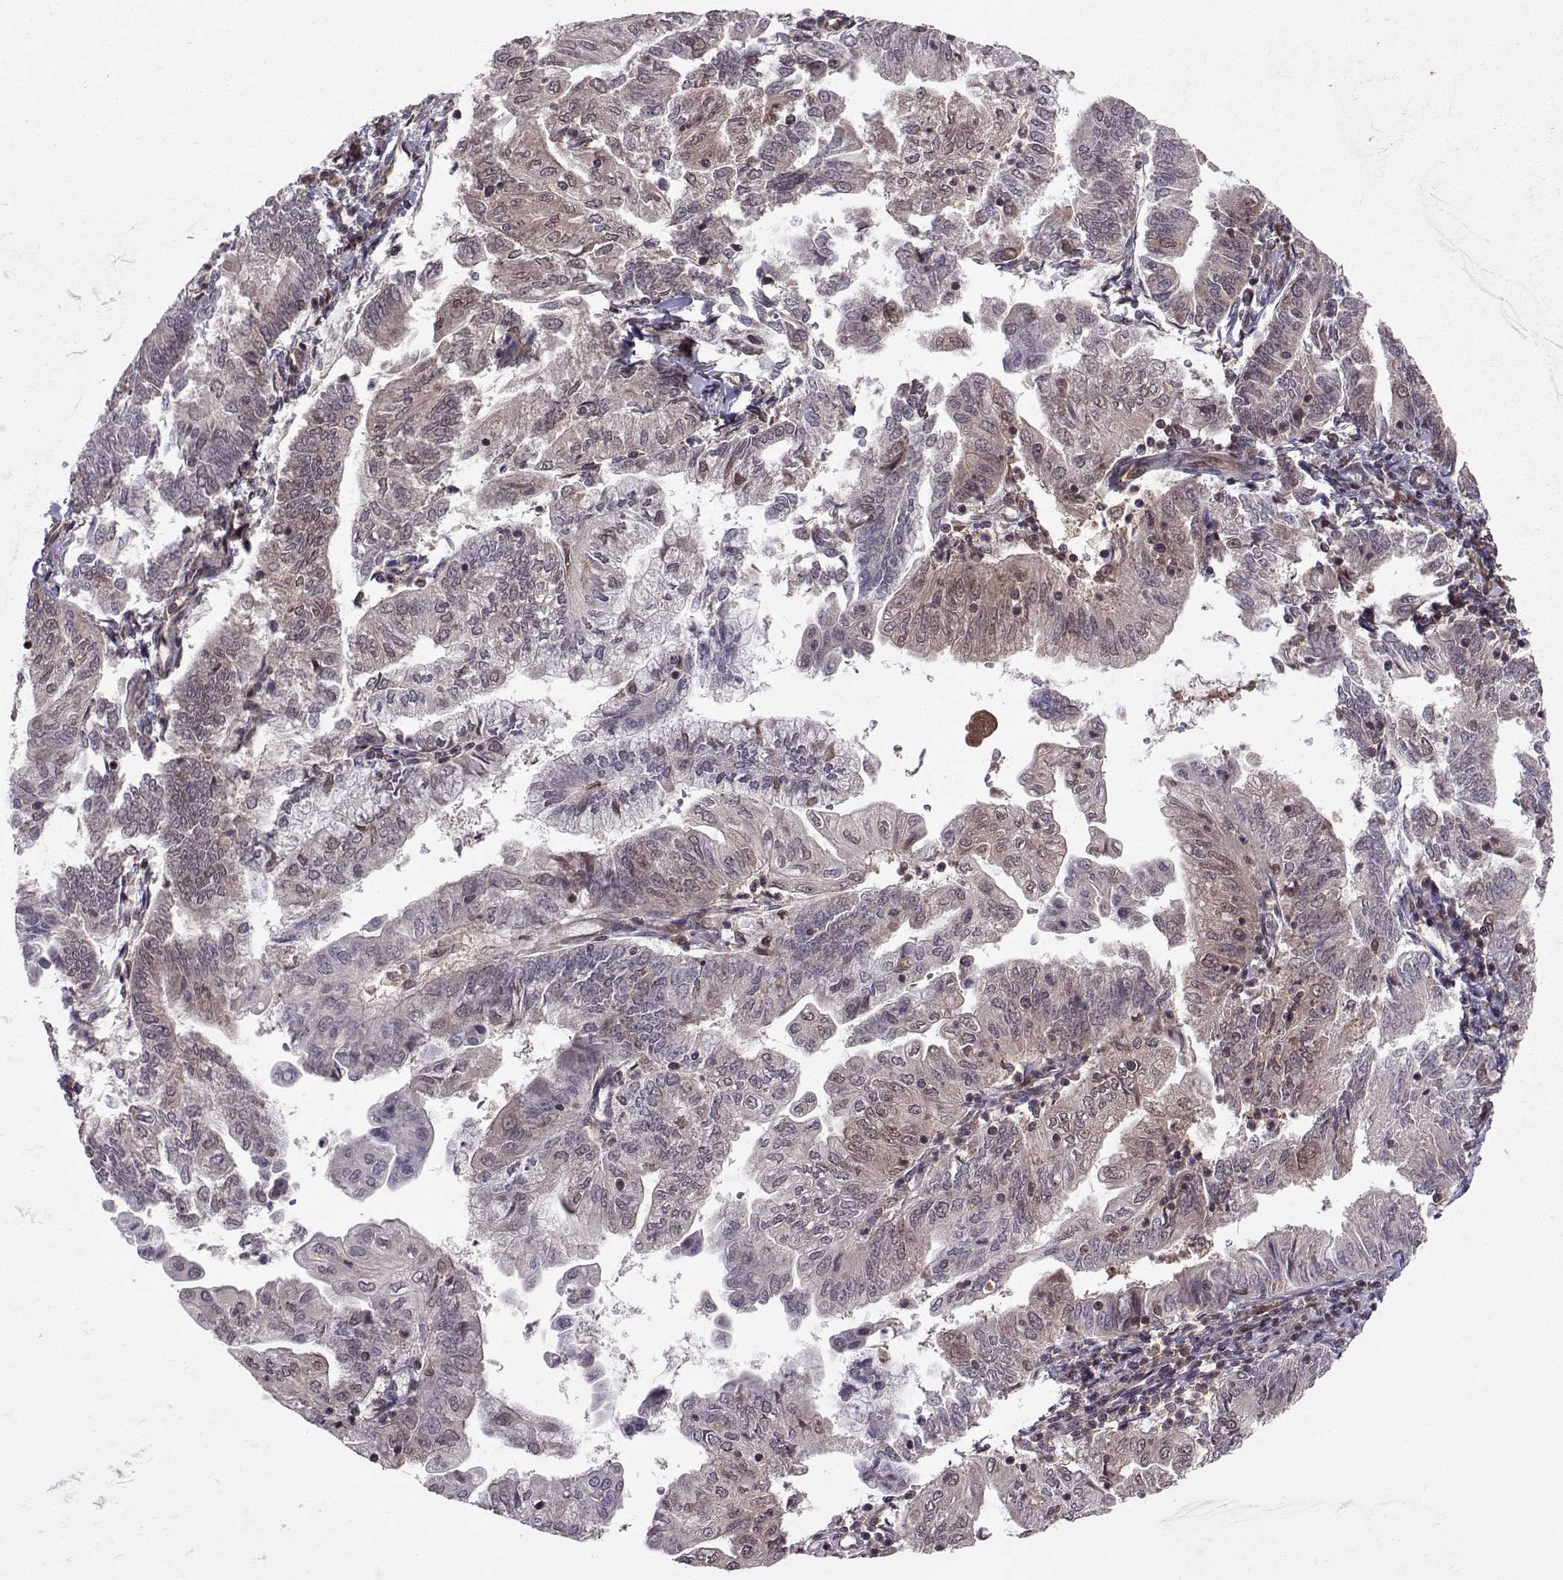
{"staining": {"intensity": "moderate", "quantity": "25%-75%", "location": "cytoplasmic/membranous"}, "tissue": "endometrial cancer", "cell_type": "Tumor cells", "image_type": "cancer", "snomed": [{"axis": "morphology", "description": "Adenocarcinoma, NOS"}, {"axis": "topography", "description": "Endometrium"}], "caption": "A photomicrograph of adenocarcinoma (endometrial) stained for a protein exhibits moderate cytoplasmic/membranous brown staining in tumor cells.", "gene": "PPP2R2A", "patient": {"sex": "female", "age": 55}}